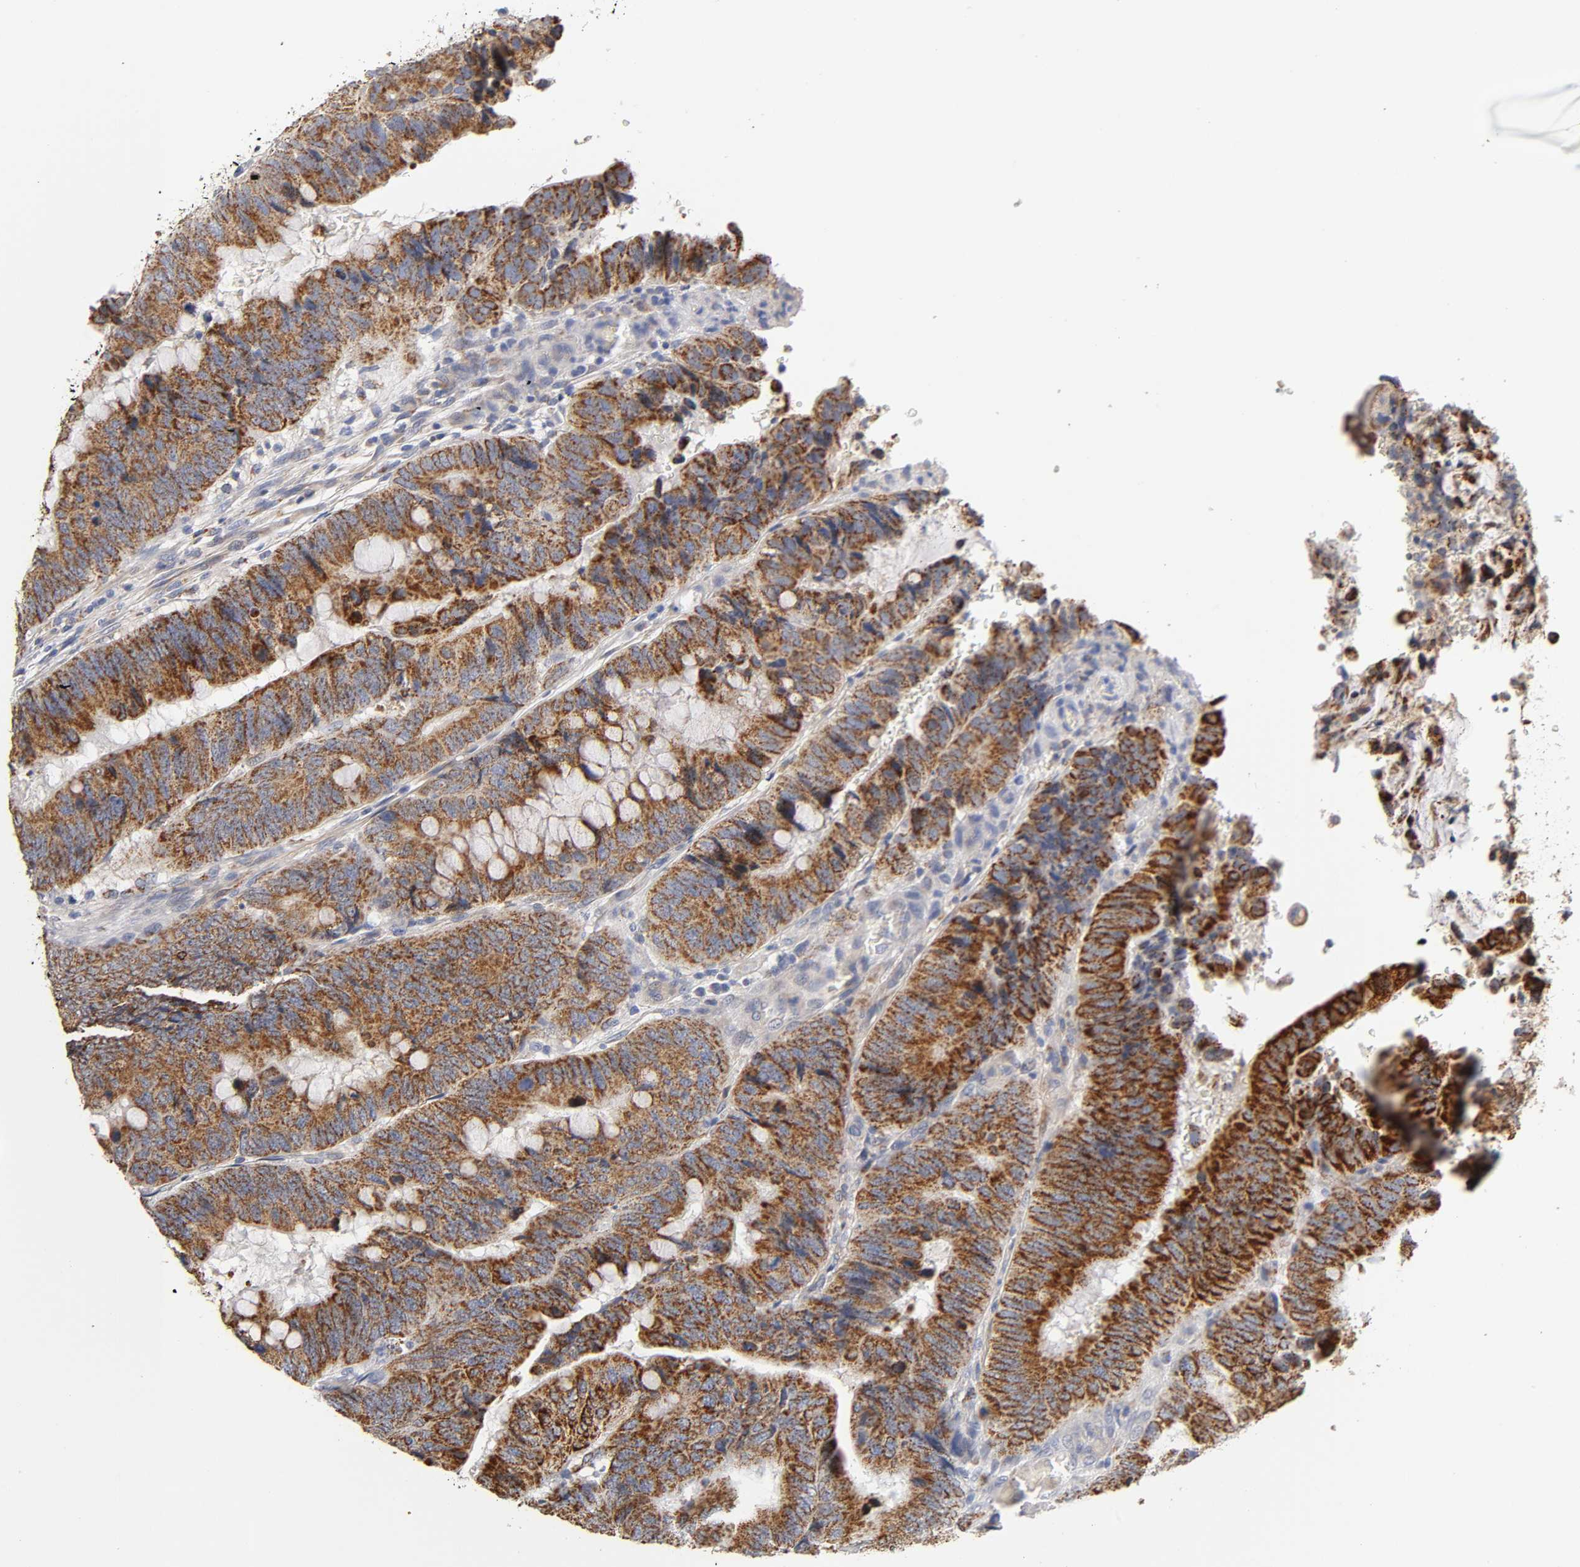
{"staining": {"intensity": "strong", "quantity": ">75%", "location": "cytoplasmic/membranous"}, "tissue": "colorectal cancer", "cell_type": "Tumor cells", "image_type": "cancer", "snomed": [{"axis": "morphology", "description": "Normal tissue, NOS"}, {"axis": "morphology", "description": "Adenocarcinoma, NOS"}, {"axis": "topography", "description": "Rectum"}, {"axis": "topography", "description": "Peripheral nerve tissue"}], "caption": "Colorectal adenocarcinoma stained with a brown dye displays strong cytoplasmic/membranous positive positivity in approximately >75% of tumor cells.", "gene": "ISG15", "patient": {"sex": "male", "age": 92}}